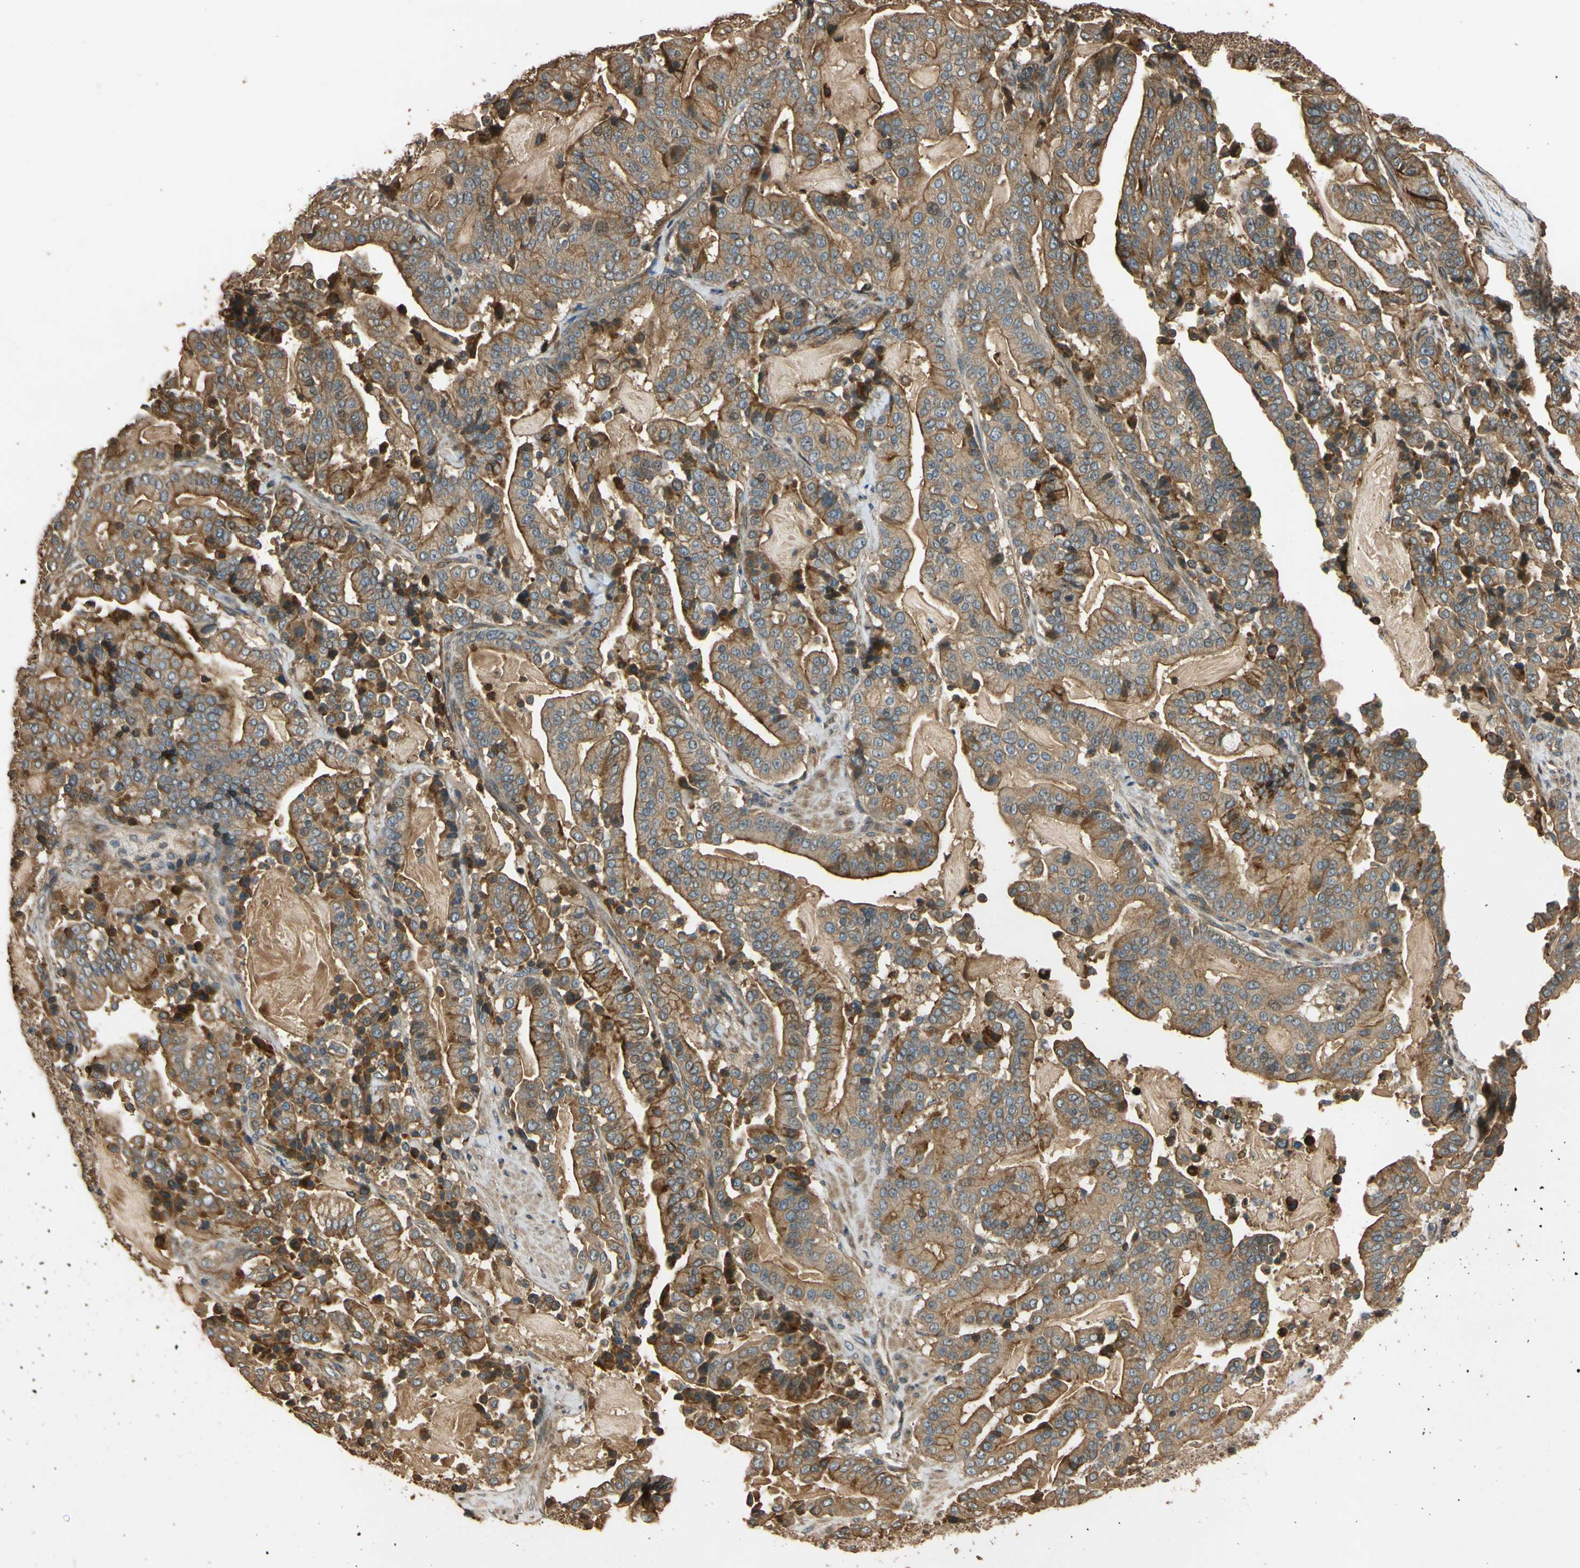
{"staining": {"intensity": "moderate", "quantity": ">75%", "location": "cytoplasmic/membranous"}, "tissue": "pancreatic cancer", "cell_type": "Tumor cells", "image_type": "cancer", "snomed": [{"axis": "morphology", "description": "Adenocarcinoma, NOS"}, {"axis": "topography", "description": "Pancreas"}], "caption": "A micrograph showing moderate cytoplasmic/membranous staining in about >75% of tumor cells in pancreatic cancer (adenocarcinoma), as visualized by brown immunohistochemical staining.", "gene": "MGRN1", "patient": {"sex": "male", "age": 63}}